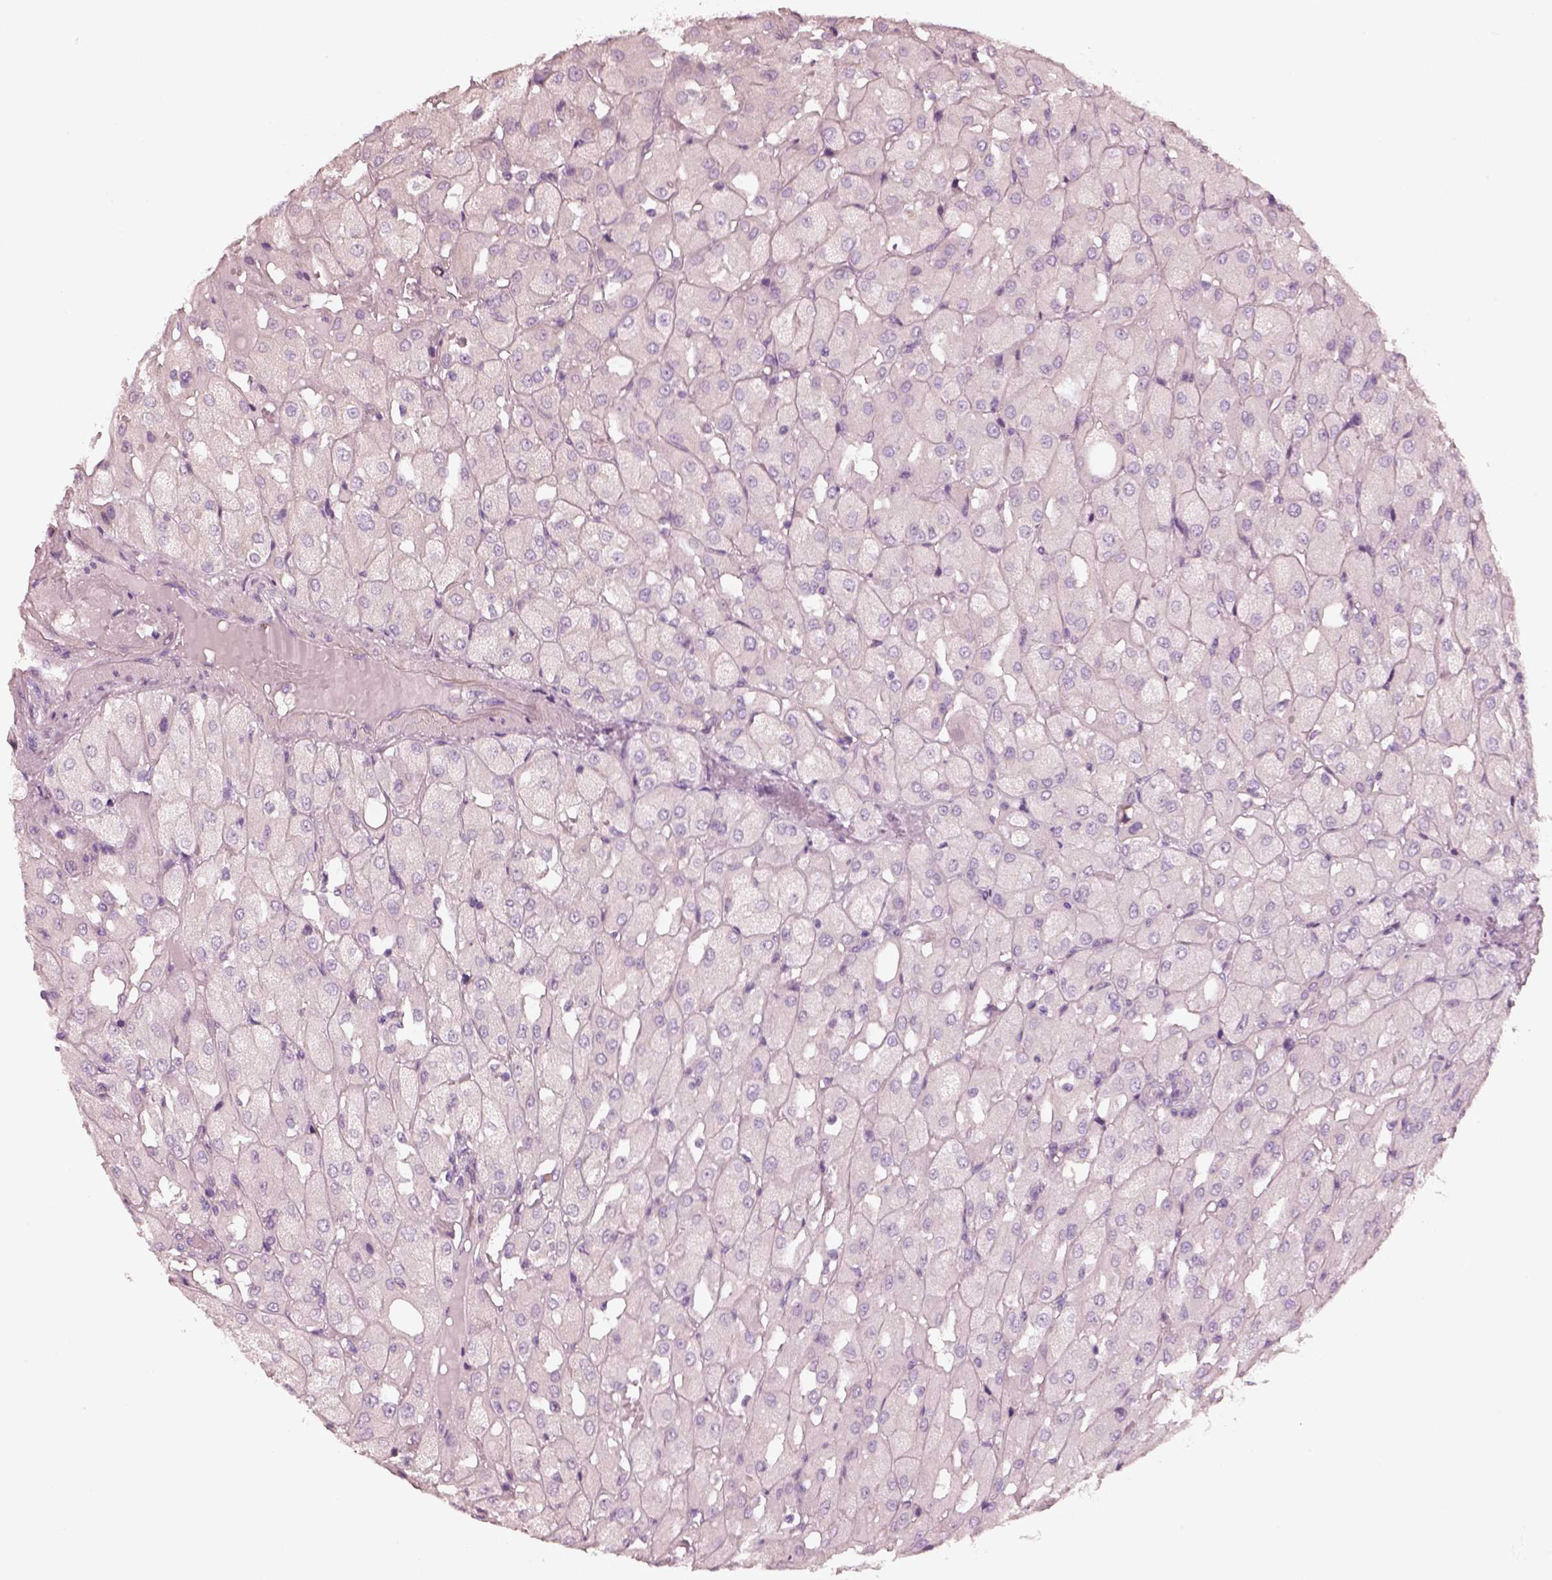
{"staining": {"intensity": "negative", "quantity": "none", "location": "none"}, "tissue": "renal cancer", "cell_type": "Tumor cells", "image_type": "cancer", "snomed": [{"axis": "morphology", "description": "Adenocarcinoma, NOS"}, {"axis": "topography", "description": "Kidney"}], "caption": "The micrograph reveals no significant positivity in tumor cells of renal cancer. Brightfield microscopy of IHC stained with DAB (brown) and hematoxylin (blue), captured at high magnification.", "gene": "R3HDML", "patient": {"sex": "male", "age": 72}}